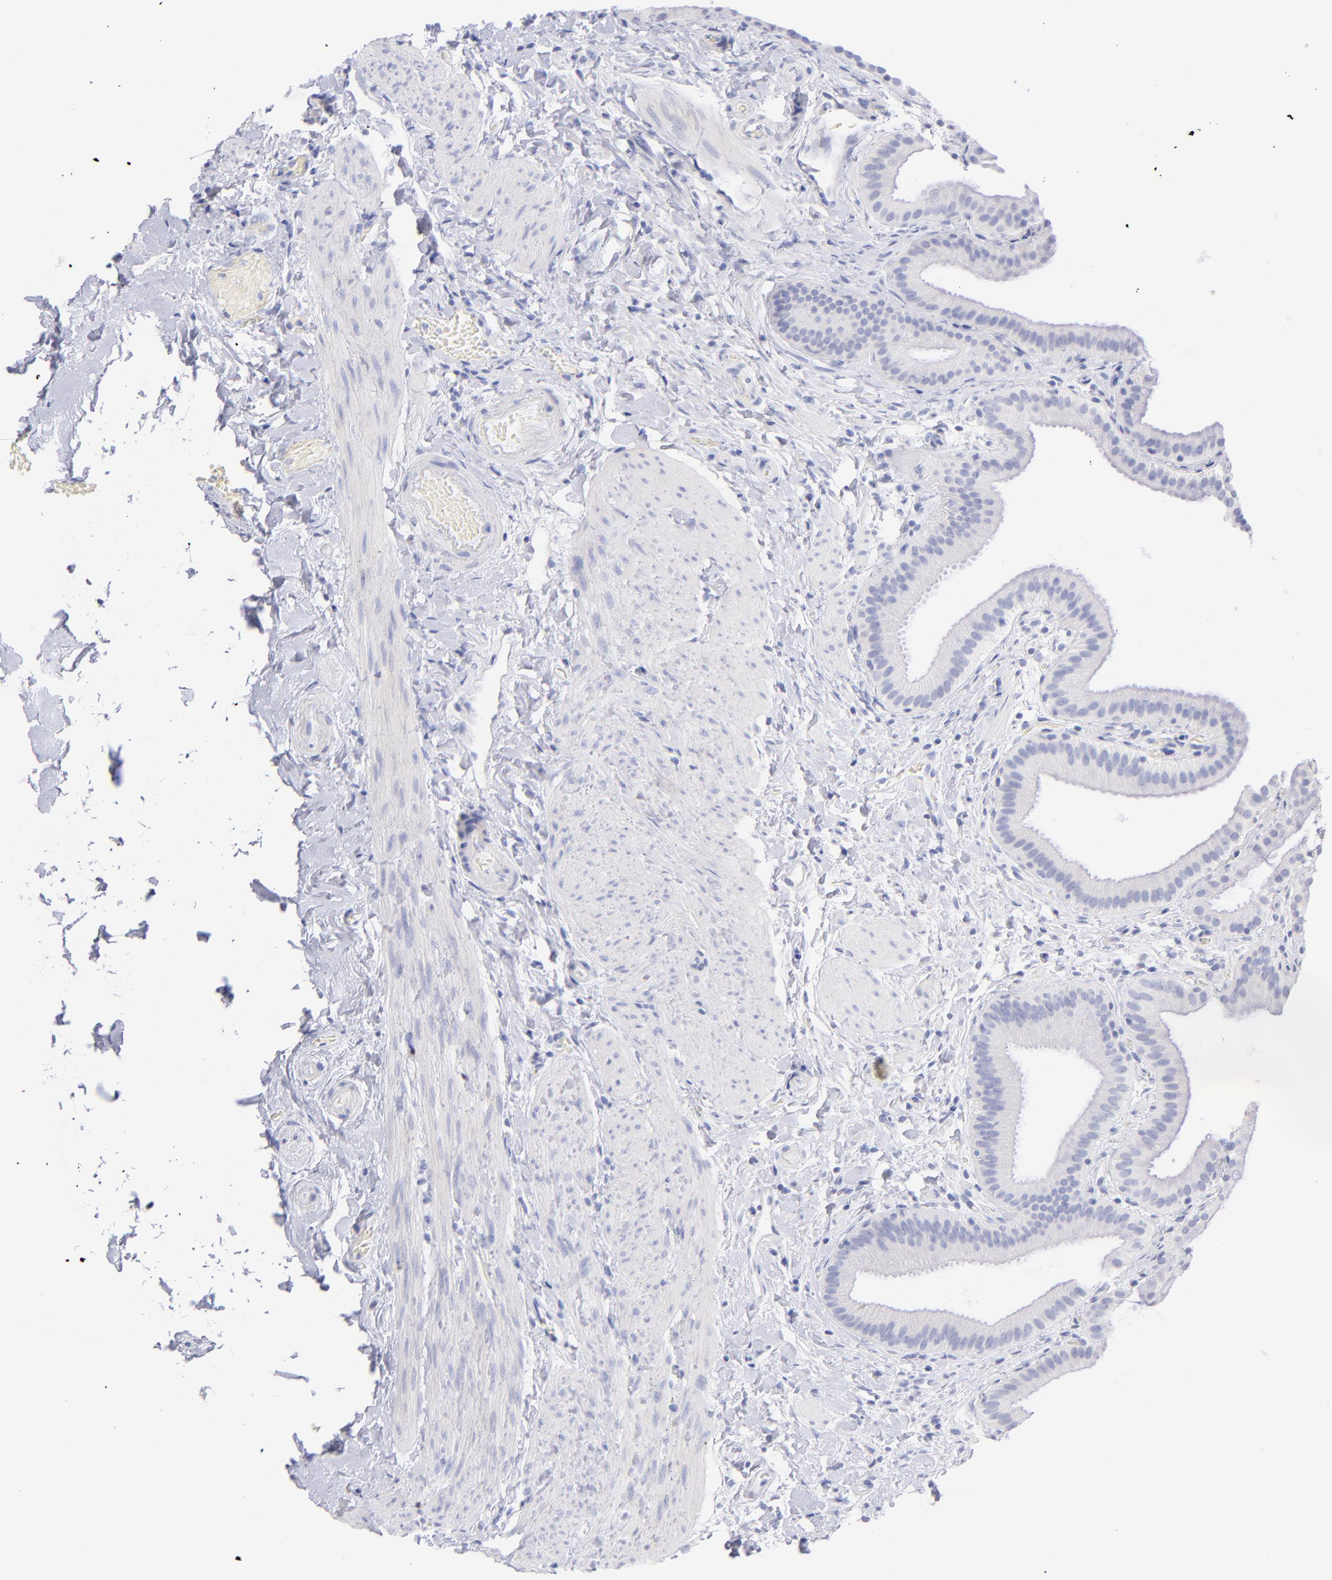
{"staining": {"intensity": "negative", "quantity": "none", "location": "none"}, "tissue": "gallbladder", "cell_type": "Glandular cells", "image_type": "normal", "snomed": [{"axis": "morphology", "description": "Normal tissue, NOS"}, {"axis": "topography", "description": "Gallbladder"}], "caption": "An immunohistochemistry micrograph of benign gallbladder is shown. There is no staining in glandular cells of gallbladder.", "gene": "SCGN", "patient": {"sex": "female", "age": 63}}